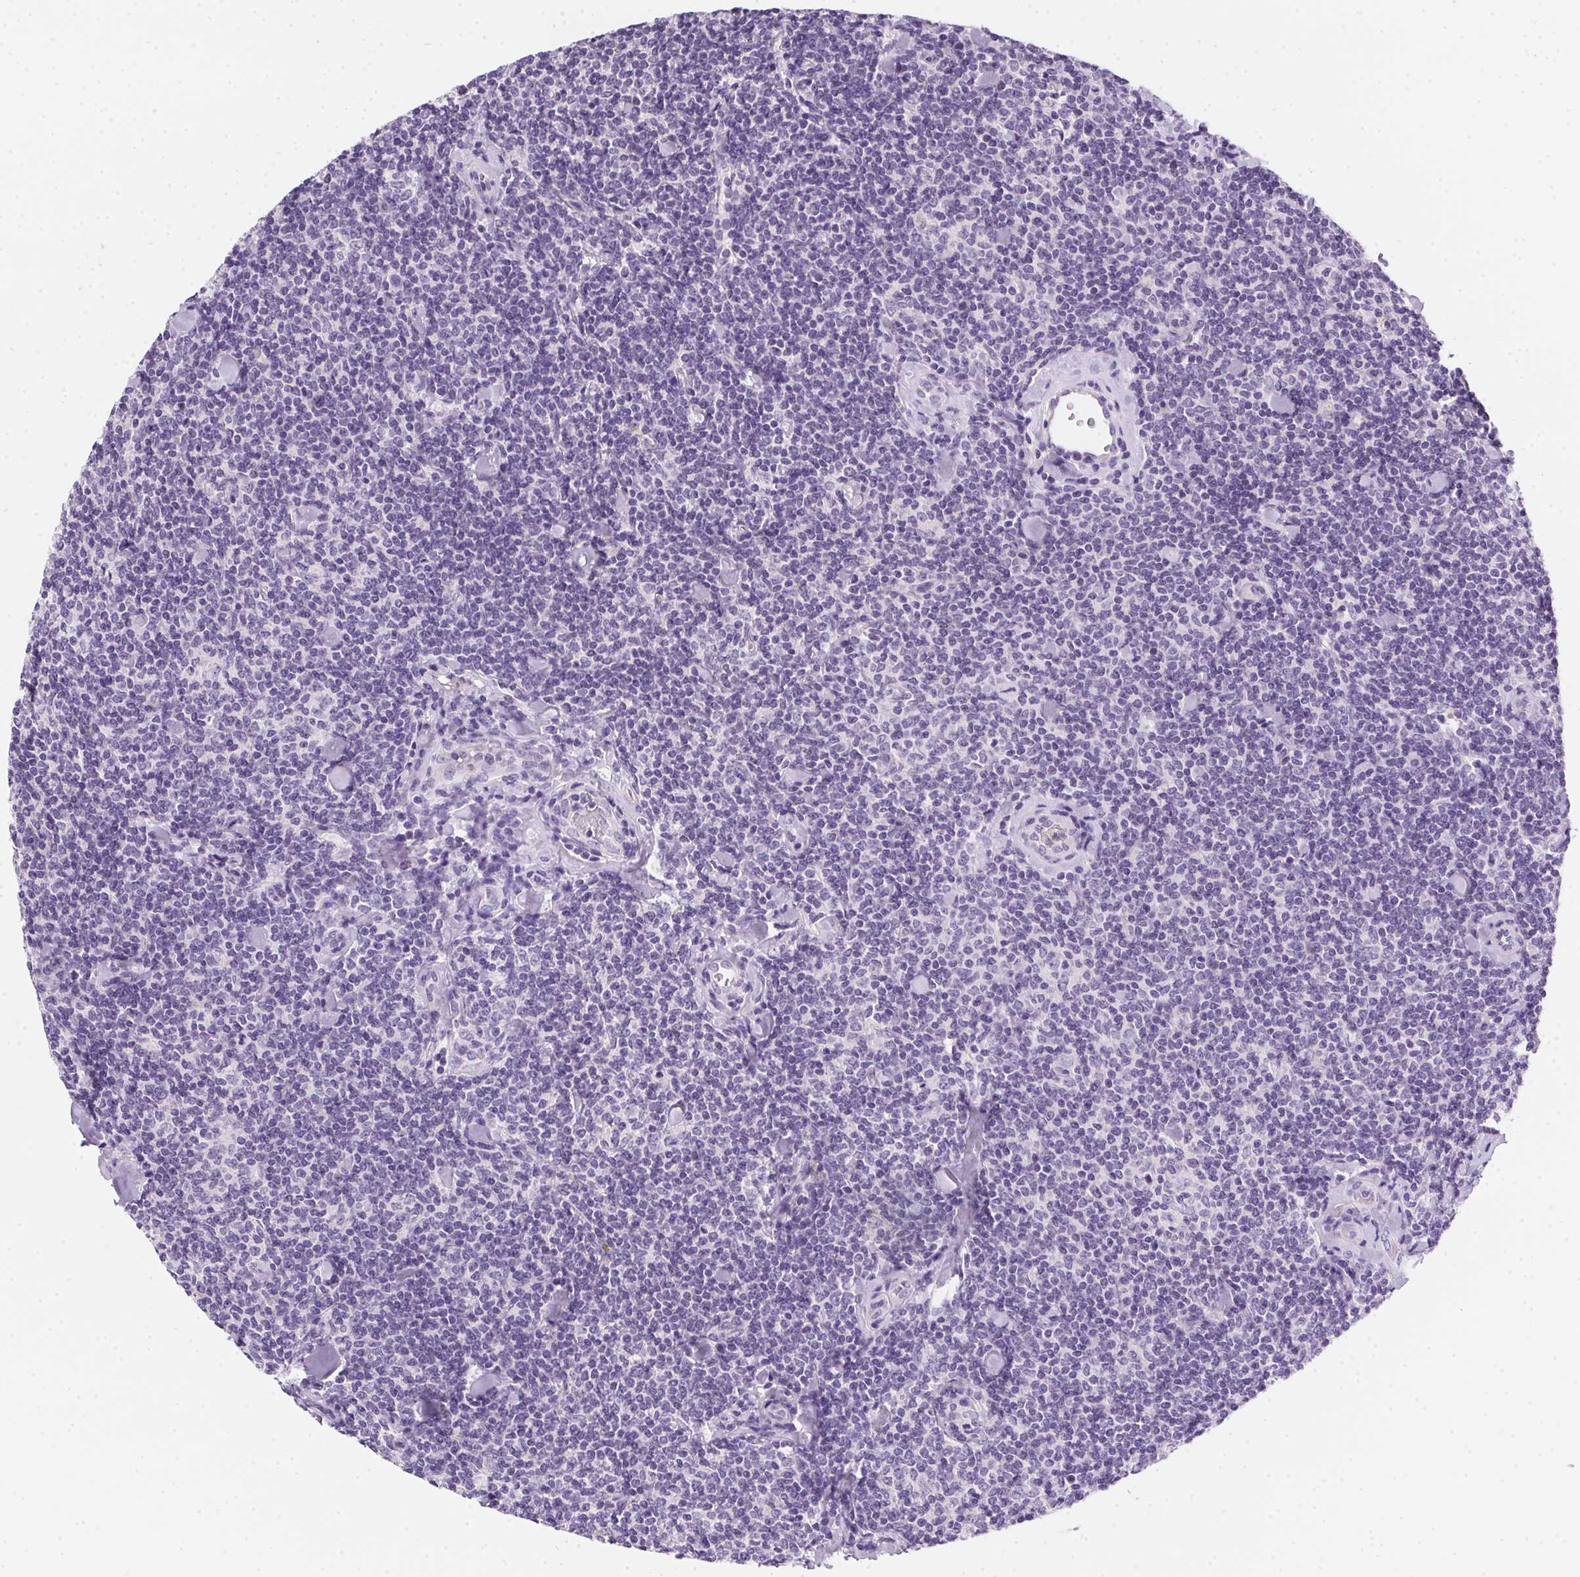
{"staining": {"intensity": "negative", "quantity": "none", "location": "none"}, "tissue": "lymphoma", "cell_type": "Tumor cells", "image_type": "cancer", "snomed": [{"axis": "morphology", "description": "Malignant lymphoma, non-Hodgkin's type, Low grade"}, {"axis": "topography", "description": "Lymph node"}], "caption": "This is an immunohistochemistry (IHC) photomicrograph of lymphoma. There is no positivity in tumor cells.", "gene": "SSTR4", "patient": {"sex": "female", "age": 56}}